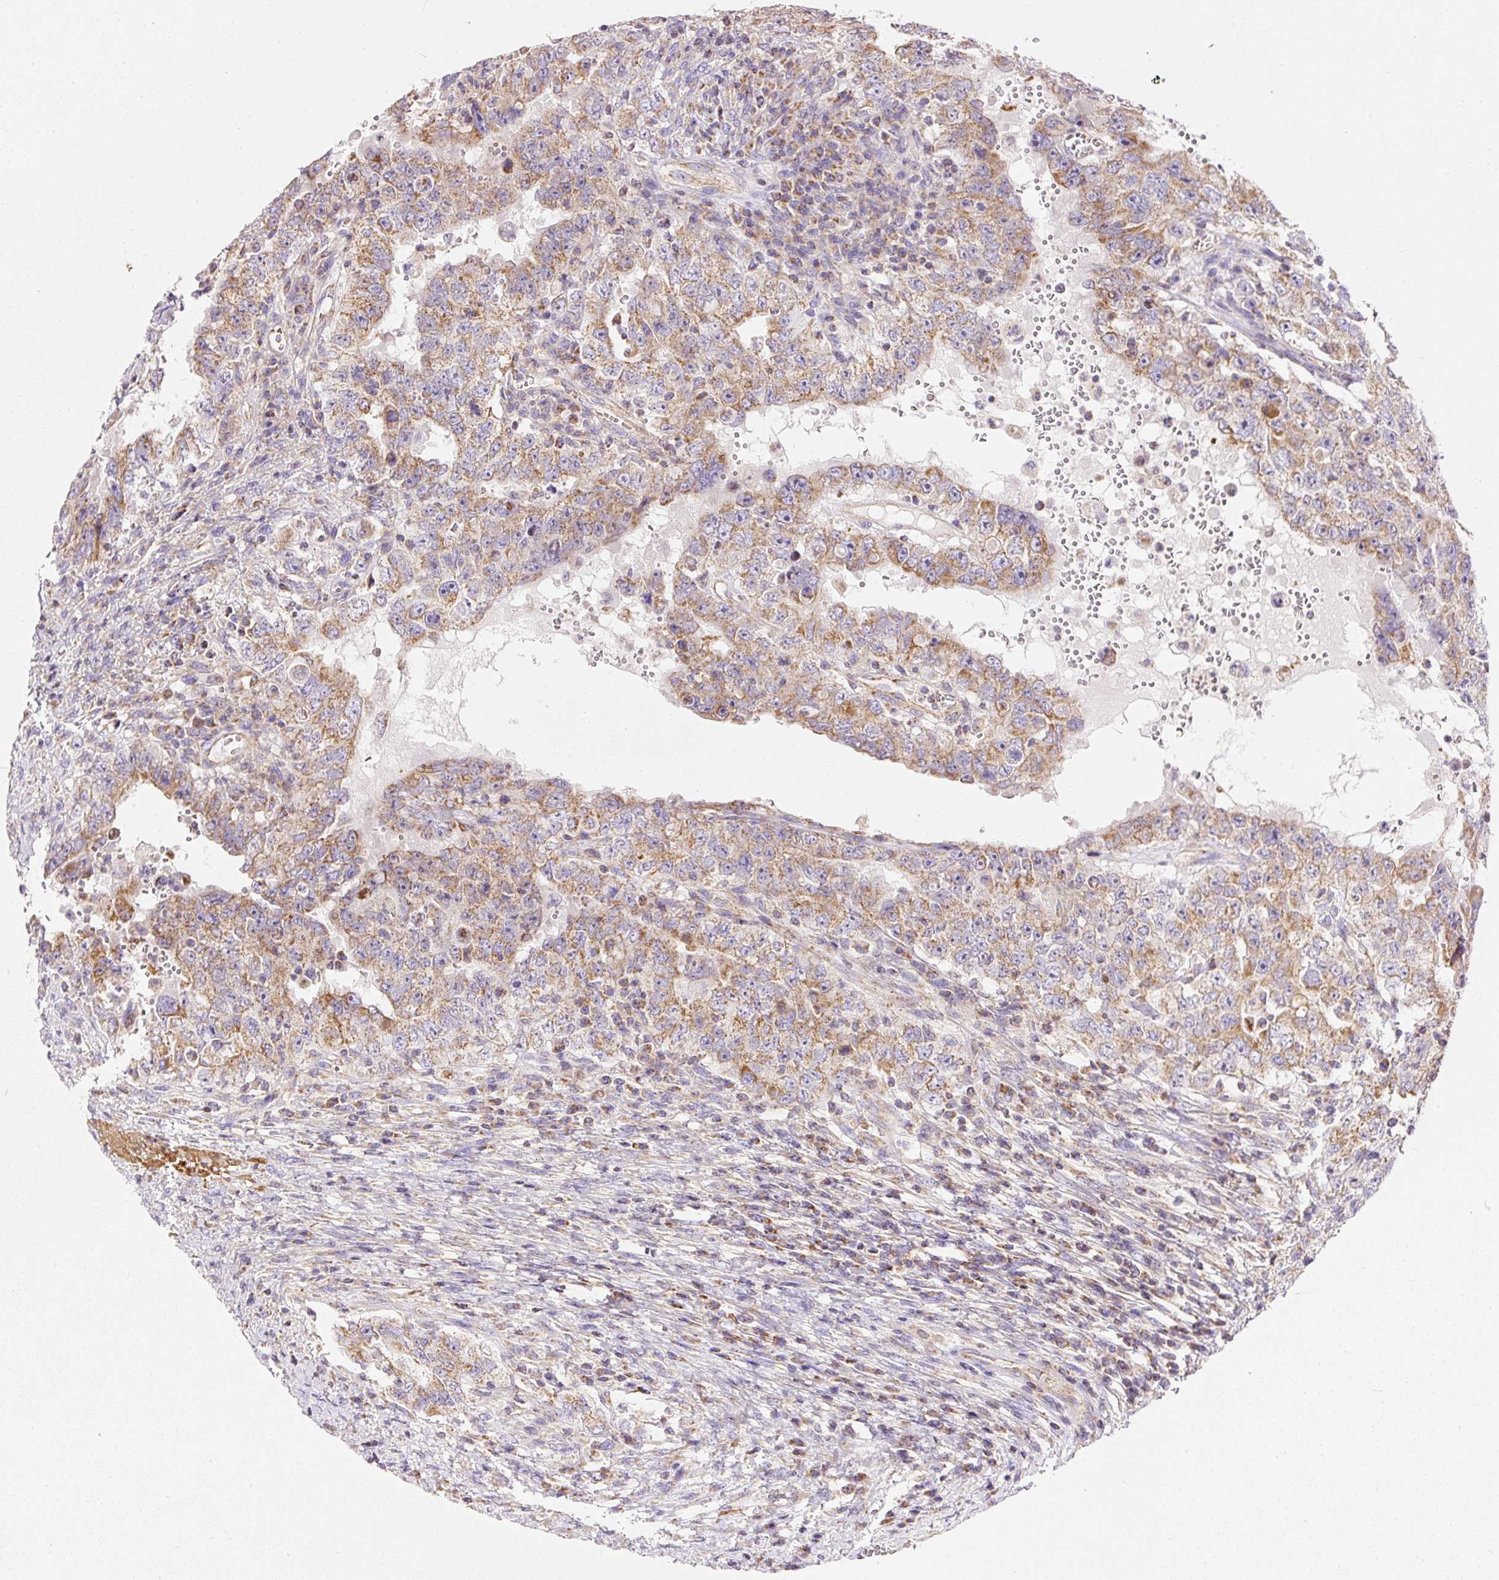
{"staining": {"intensity": "moderate", "quantity": ">75%", "location": "cytoplasmic/membranous"}, "tissue": "testis cancer", "cell_type": "Tumor cells", "image_type": "cancer", "snomed": [{"axis": "morphology", "description": "Carcinoma, Embryonal, NOS"}, {"axis": "topography", "description": "Testis"}], "caption": "Immunohistochemistry (IHC) histopathology image of neoplastic tissue: human testis cancer stained using IHC exhibits medium levels of moderate protein expression localized specifically in the cytoplasmic/membranous of tumor cells, appearing as a cytoplasmic/membranous brown color.", "gene": "NDUFAF2", "patient": {"sex": "male", "age": 26}}